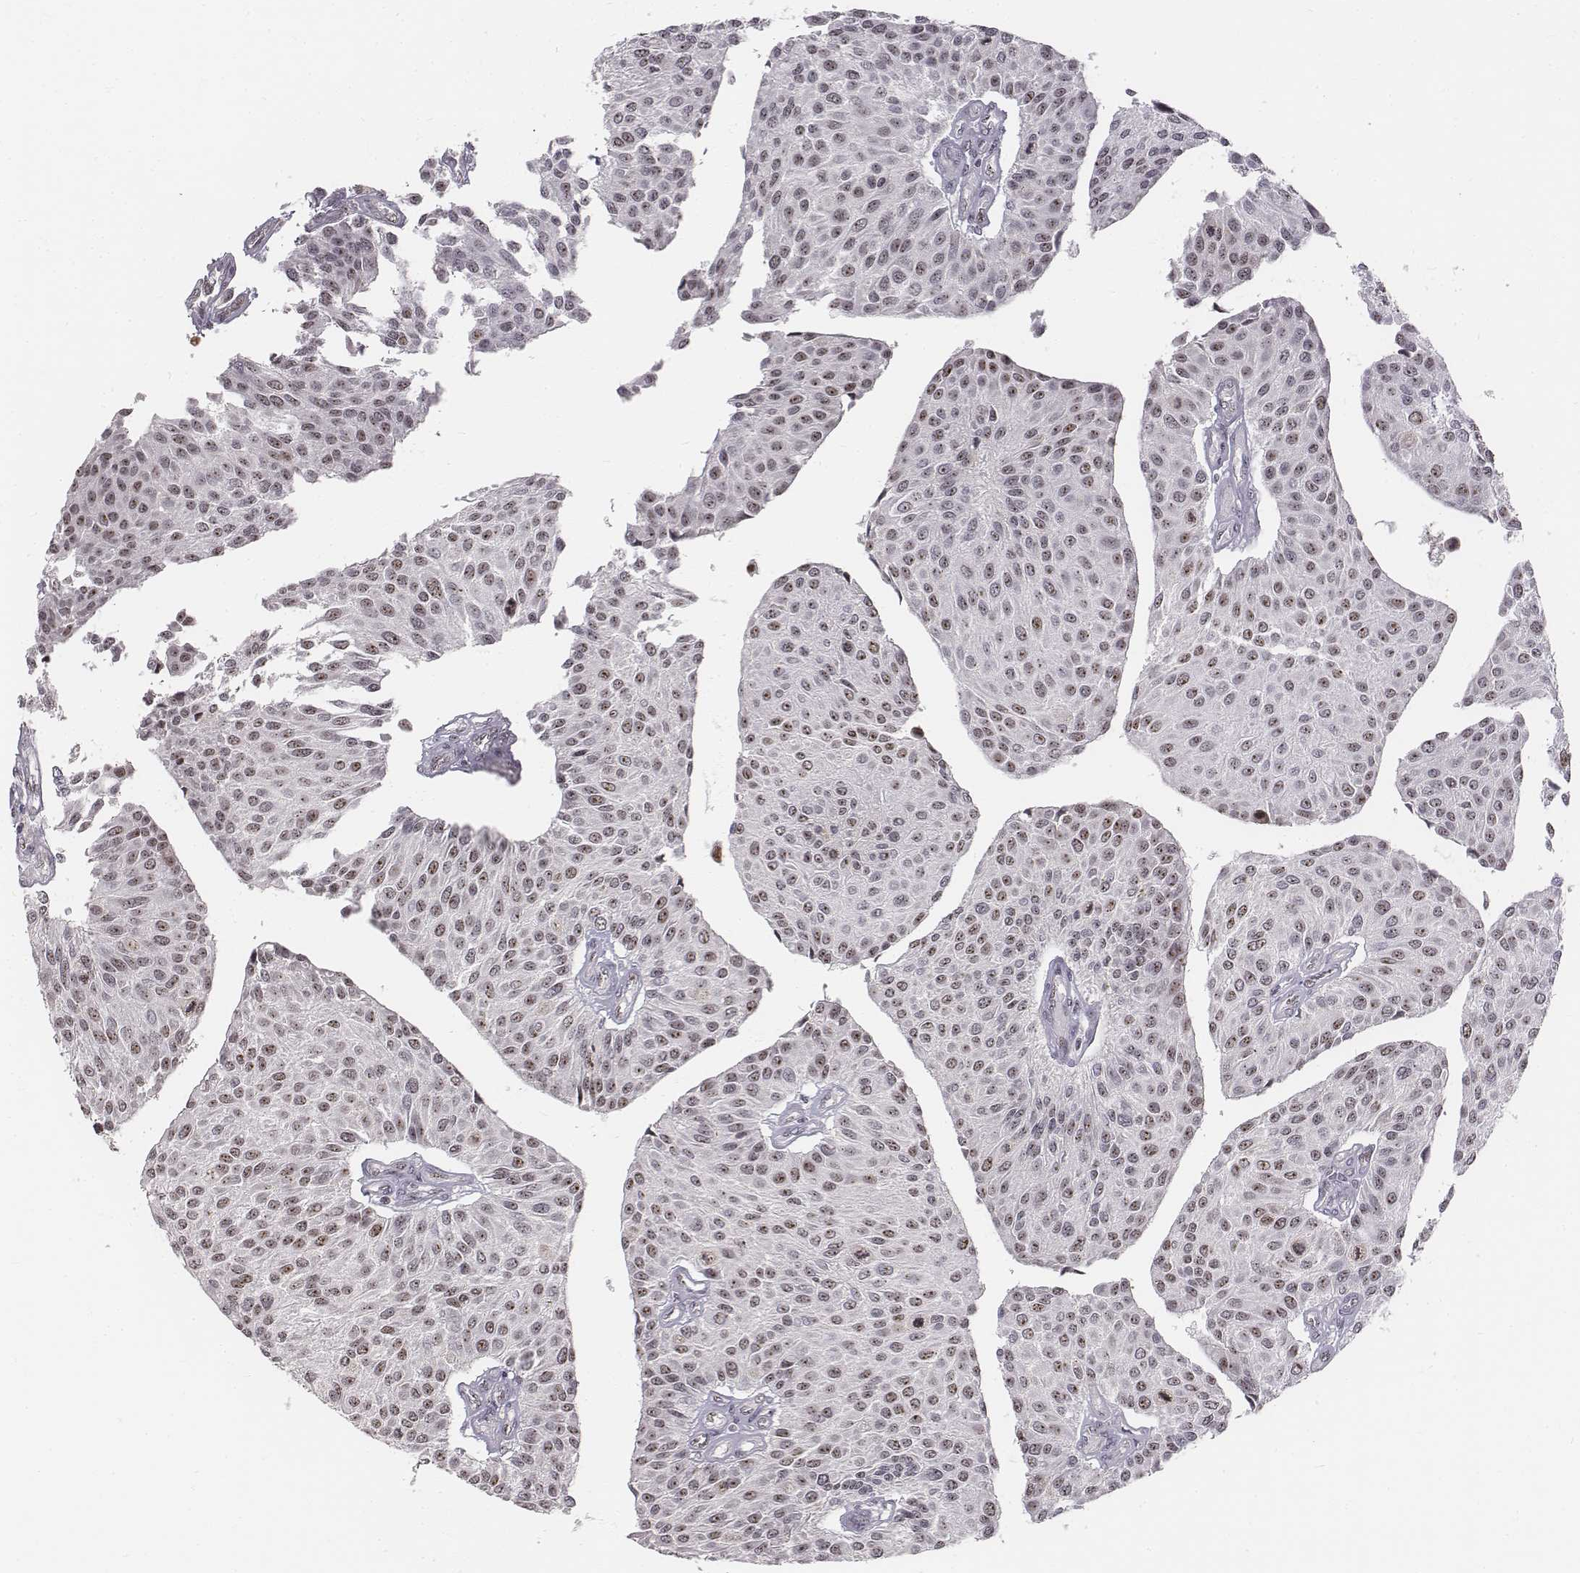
{"staining": {"intensity": "weak", "quantity": "25%-75%", "location": "nuclear"}, "tissue": "urothelial cancer", "cell_type": "Tumor cells", "image_type": "cancer", "snomed": [{"axis": "morphology", "description": "Urothelial carcinoma, NOS"}, {"axis": "topography", "description": "Urinary bladder"}], "caption": "Protein analysis of urothelial cancer tissue displays weak nuclear expression in approximately 25%-75% of tumor cells. The protein of interest is stained brown, and the nuclei are stained in blue (DAB IHC with brightfield microscopy, high magnification).", "gene": "PHF6", "patient": {"sex": "male", "age": 55}}